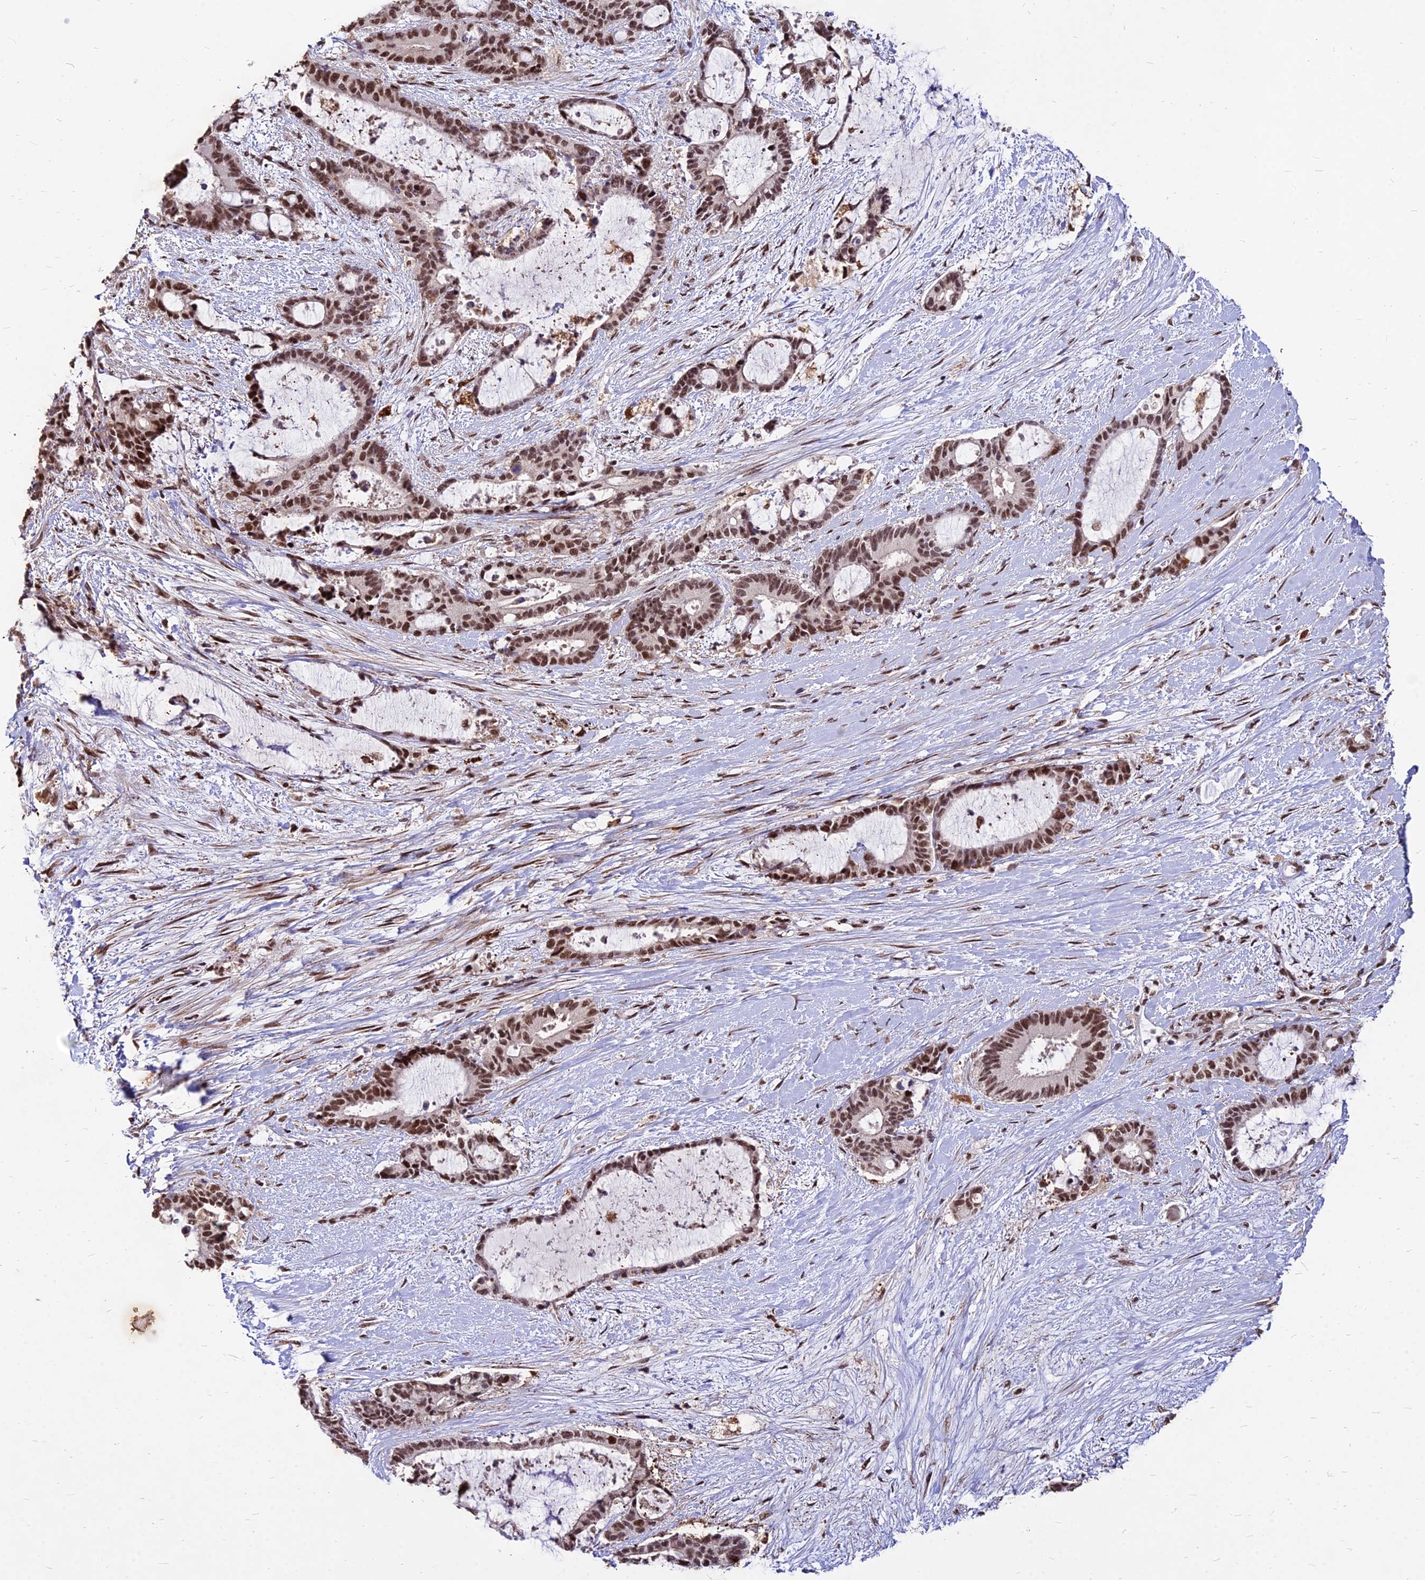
{"staining": {"intensity": "strong", "quantity": ">75%", "location": "nuclear"}, "tissue": "liver cancer", "cell_type": "Tumor cells", "image_type": "cancer", "snomed": [{"axis": "morphology", "description": "Normal tissue, NOS"}, {"axis": "morphology", "description": "Cholangiocarcinoma"}, {"axis": "topography", "description": "Liver"}, {"axis": "topography", "description": "Peripheral nerve tissue"}], "caption": "Liver cancer (cholangiocarcinoma) stained with DAB immunohistochemistry (IHC) demonstrates high levels of strong nuclear expression in approximately >75% of tumor cells.", "gene": "ZBED4", "patient": {"sex": "female", "age": 73}}